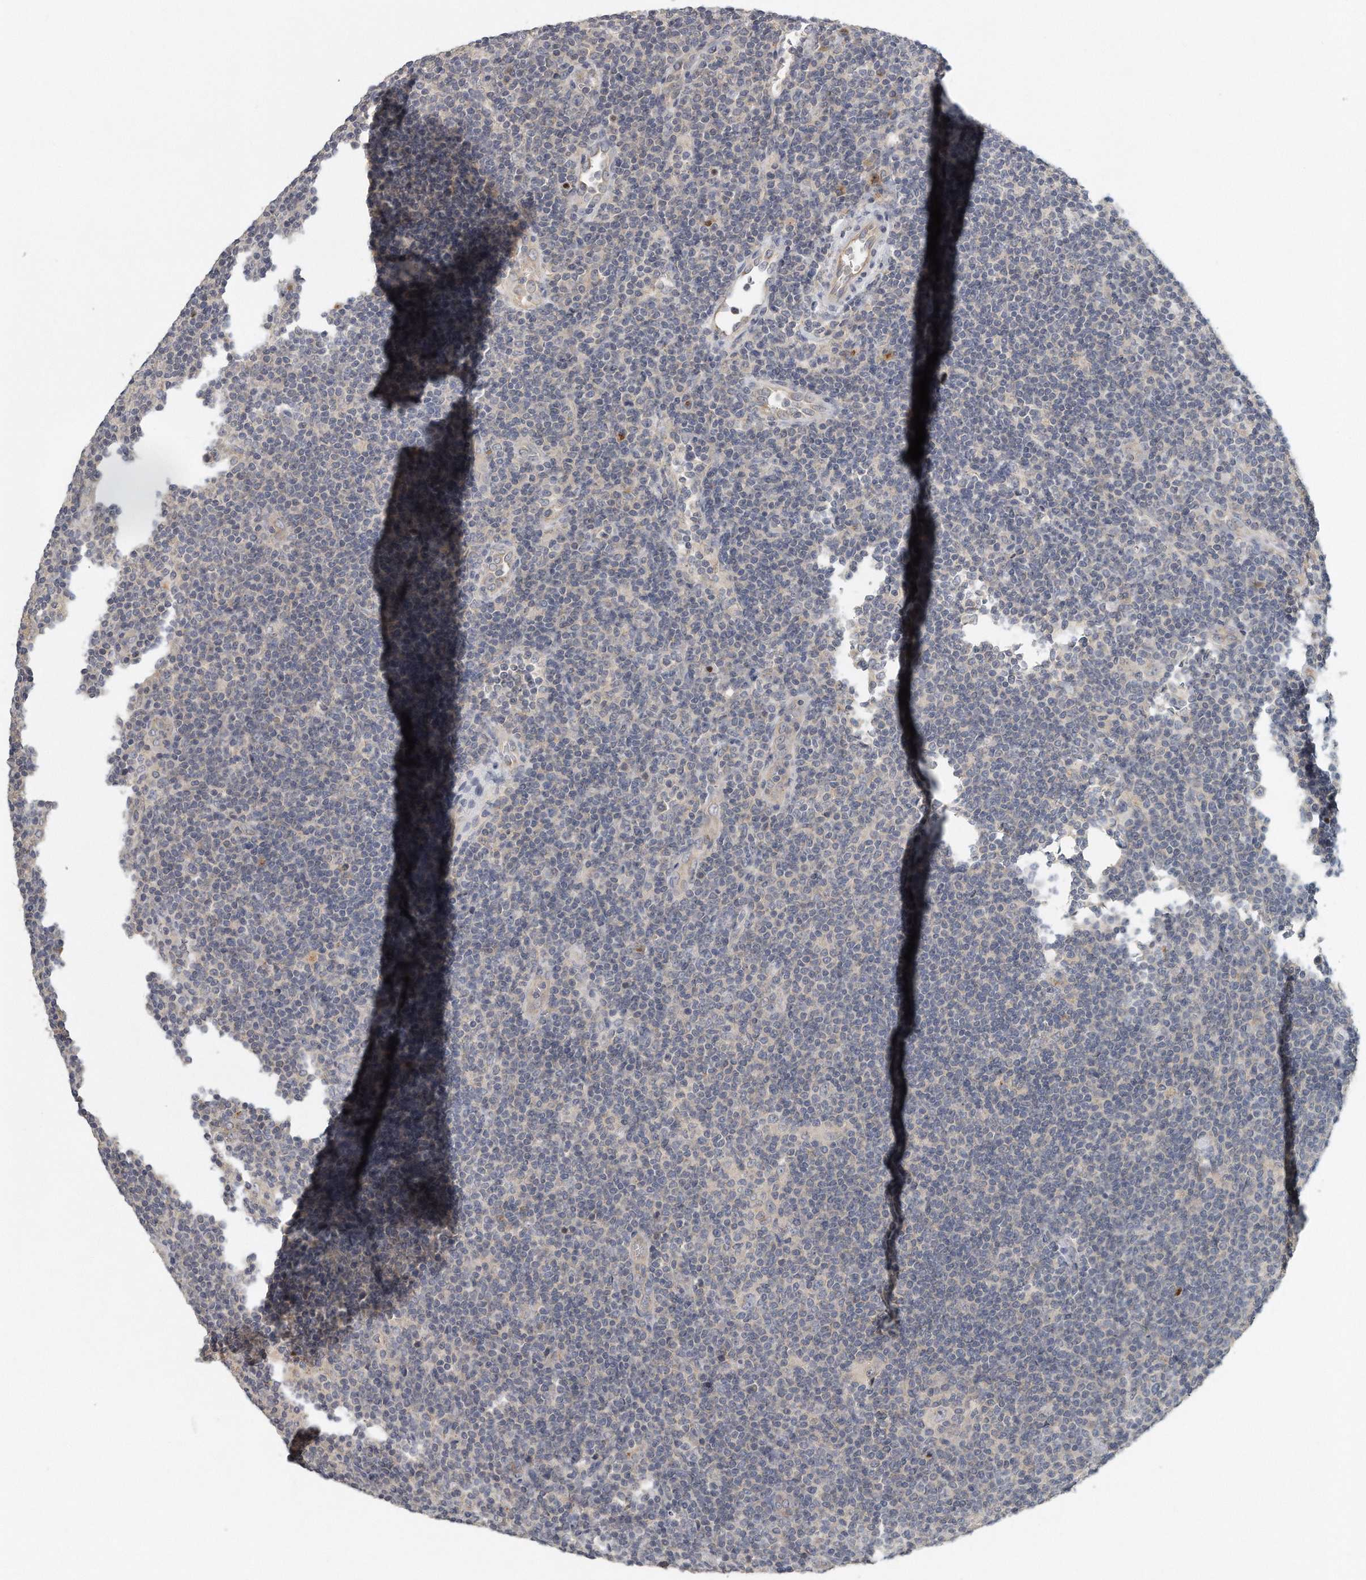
{"staining": {"intensity": "negative", "quantity": "none", "location": "none"}, "tissue": "lymphoma", "cell_type": "Tumor cells", "image_type": "cancer", "snomed": [{"axis": "morphology", "description": "Hodgkin's disease, NOS"}, {"axis": "topography", "description": "Lymph node"}], "caption": "Hodgkin's disease stained for a protein using immunohistochemistry exhibits no expression tumor cells.", "gene": "TRAPPC14", "patient": {"sex": "female", "age": 57}}